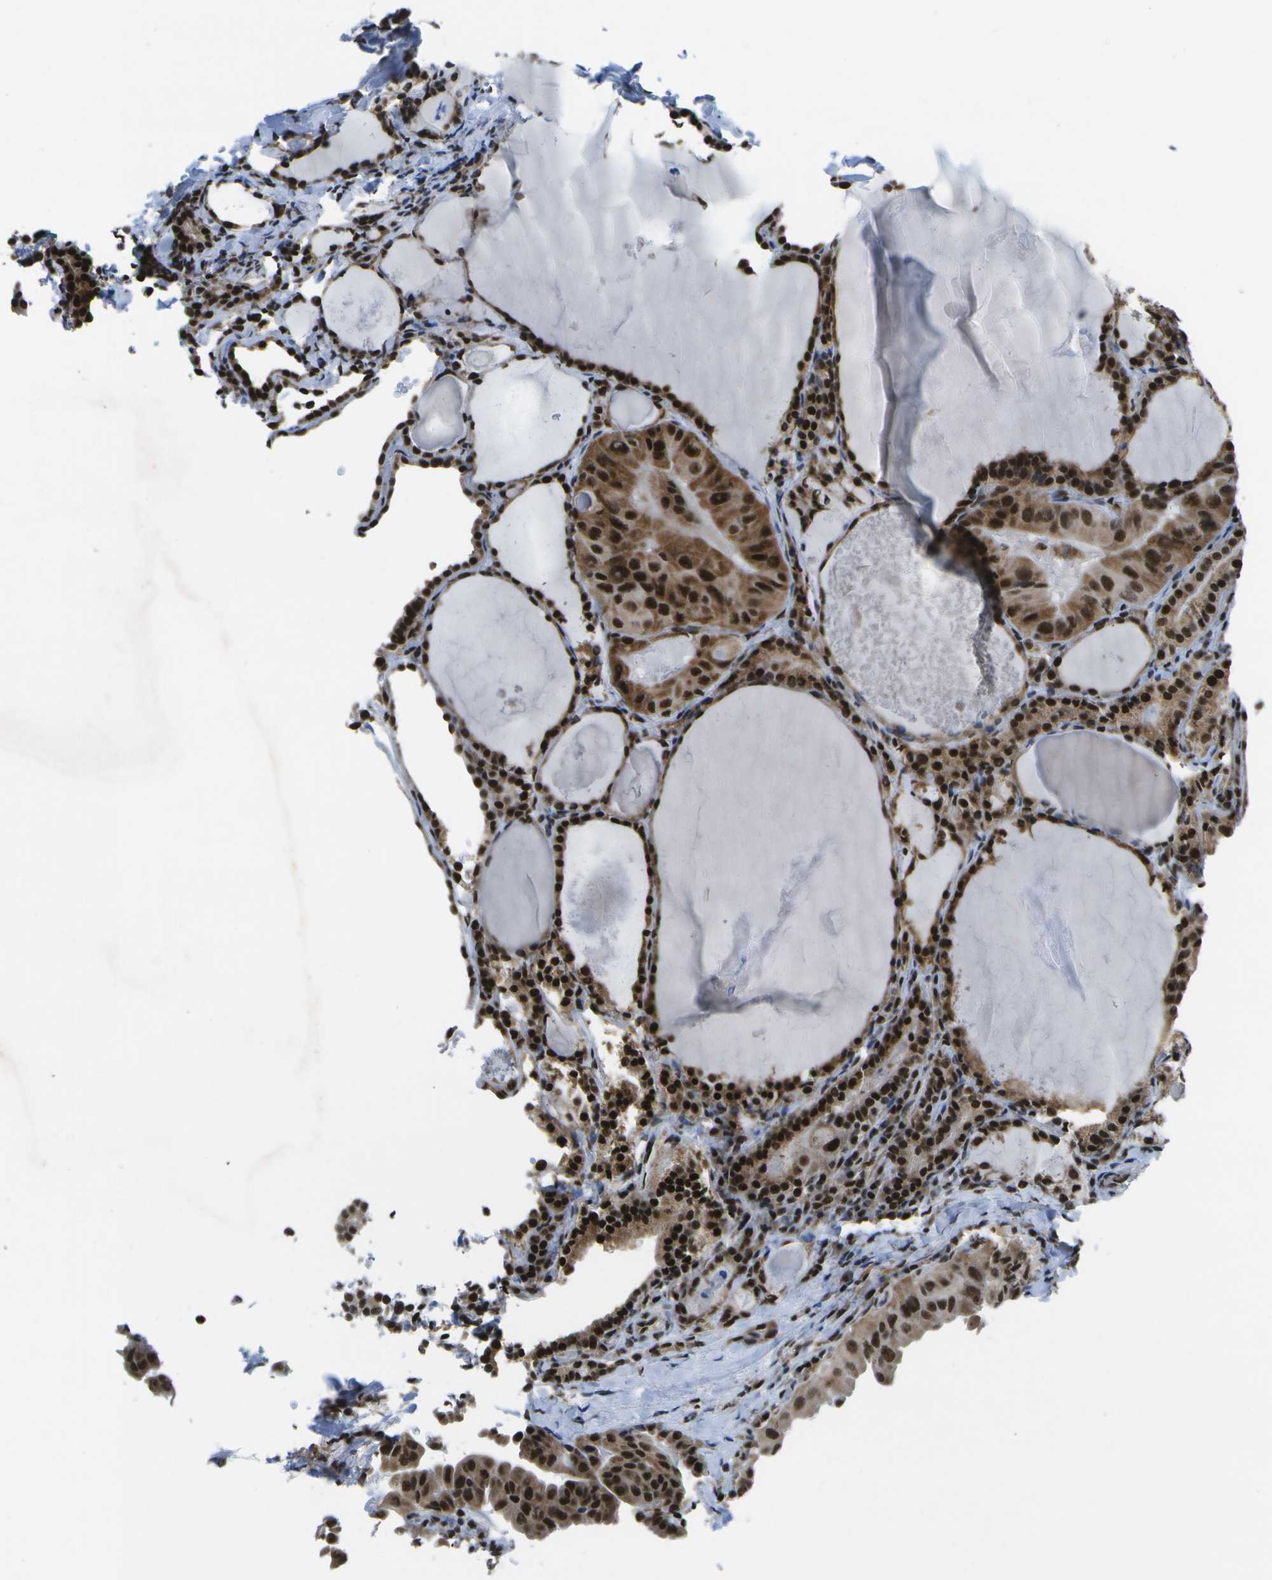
{"staining": {"intensity": "strong", "quantity": ">75%", "location": "nuclear"}, "tissue": "thyroid cancer", "cell_type": "Tumor cells", "image_type": "cancer", "snomed": [{"axis": "morphology", "description": "Papillary adenocarcinoma, NOS"}, {"axis": "topography", "description": "Thyroid gland"}], "caption": "The histopathology image demonstrates a brown stain indicating the presence of a protein in the nuclear of tumor cells in thyroid cancer.", "gene": "NSRP1", "patient": {"sex": "female", "age": 42}}